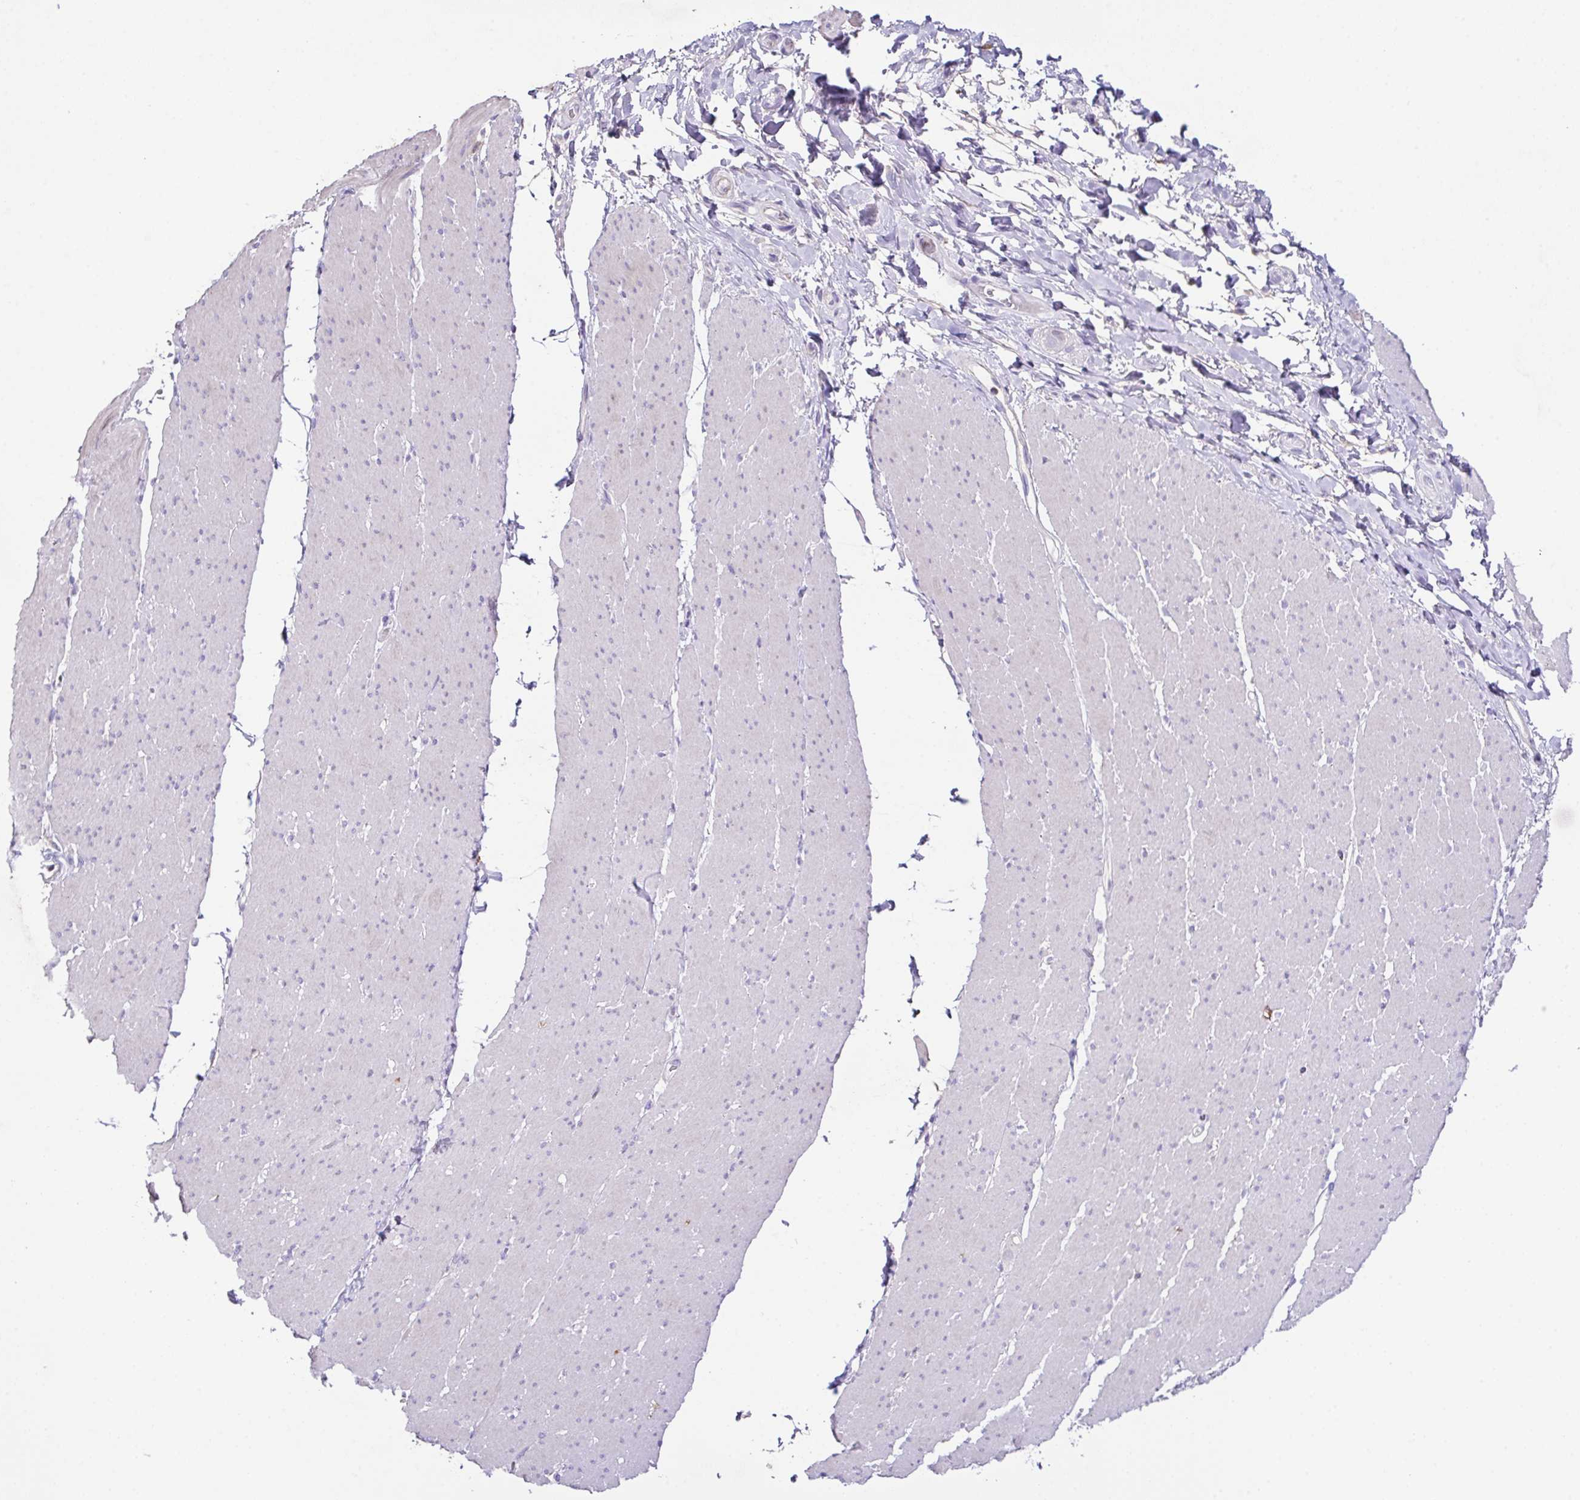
{"staining": {"intensity": "negative", "quantity": "none", "location": "none"}, "tissue": "smooth muscle", "cell_type": "Smooth muscle cells", "image_type": "normal", "snomed": [{"axis": "morphology", "description": "Normal tissue, NOS"}, {"axis": "topography", "description": "Smooth muscle"}, {"axis": "topography", "description": "Rectum"}], "caption": "This histopathology image is of unremarkable smooth muscle stained with IHC to label a protein in brown with the nuclei are counter-stained blue. There is no staining in smooth muscle cells.", "gene": "MARCO", "patient": {"sex": "male", "age": 53}}